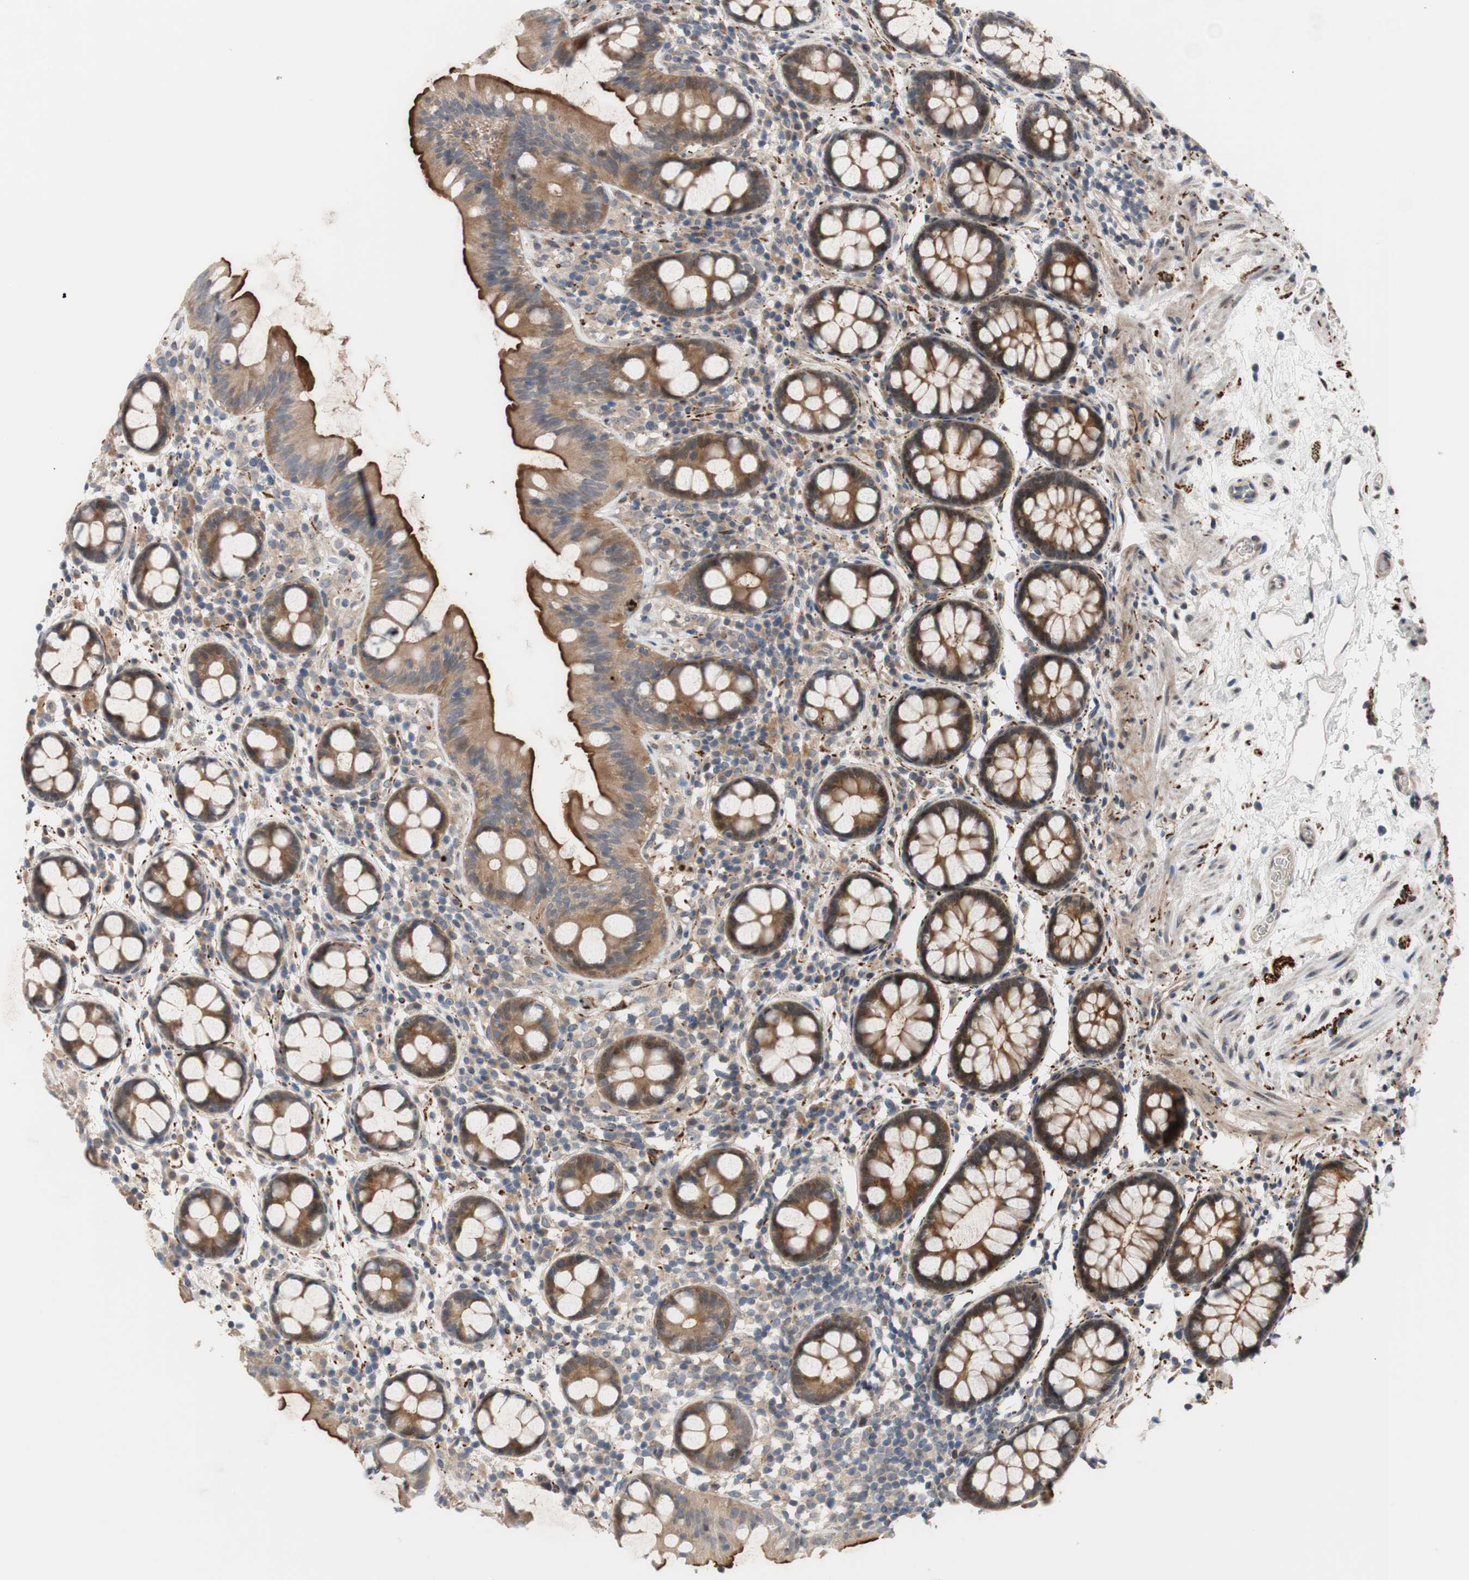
{"staining": {"intensity": "weak", "quantity": ">75%", "location": "cytoplasmic/membranous"}, "tissue": "colon", "cell_type": "Endothelial cells", "image_type": "normal", "snomed": [{"axis": "morphology", "description": "Normal tissue, NOS"}, {"axis": "topography", "description": "Colon"}], "caption": "Immunohistochemical staining of benign human colon shows weak cytoplasmic/membranous protein expression in about >75% of endothelial cells.", "gene": "OAZ1", "patient": {"sex": "female", "age": 80}}